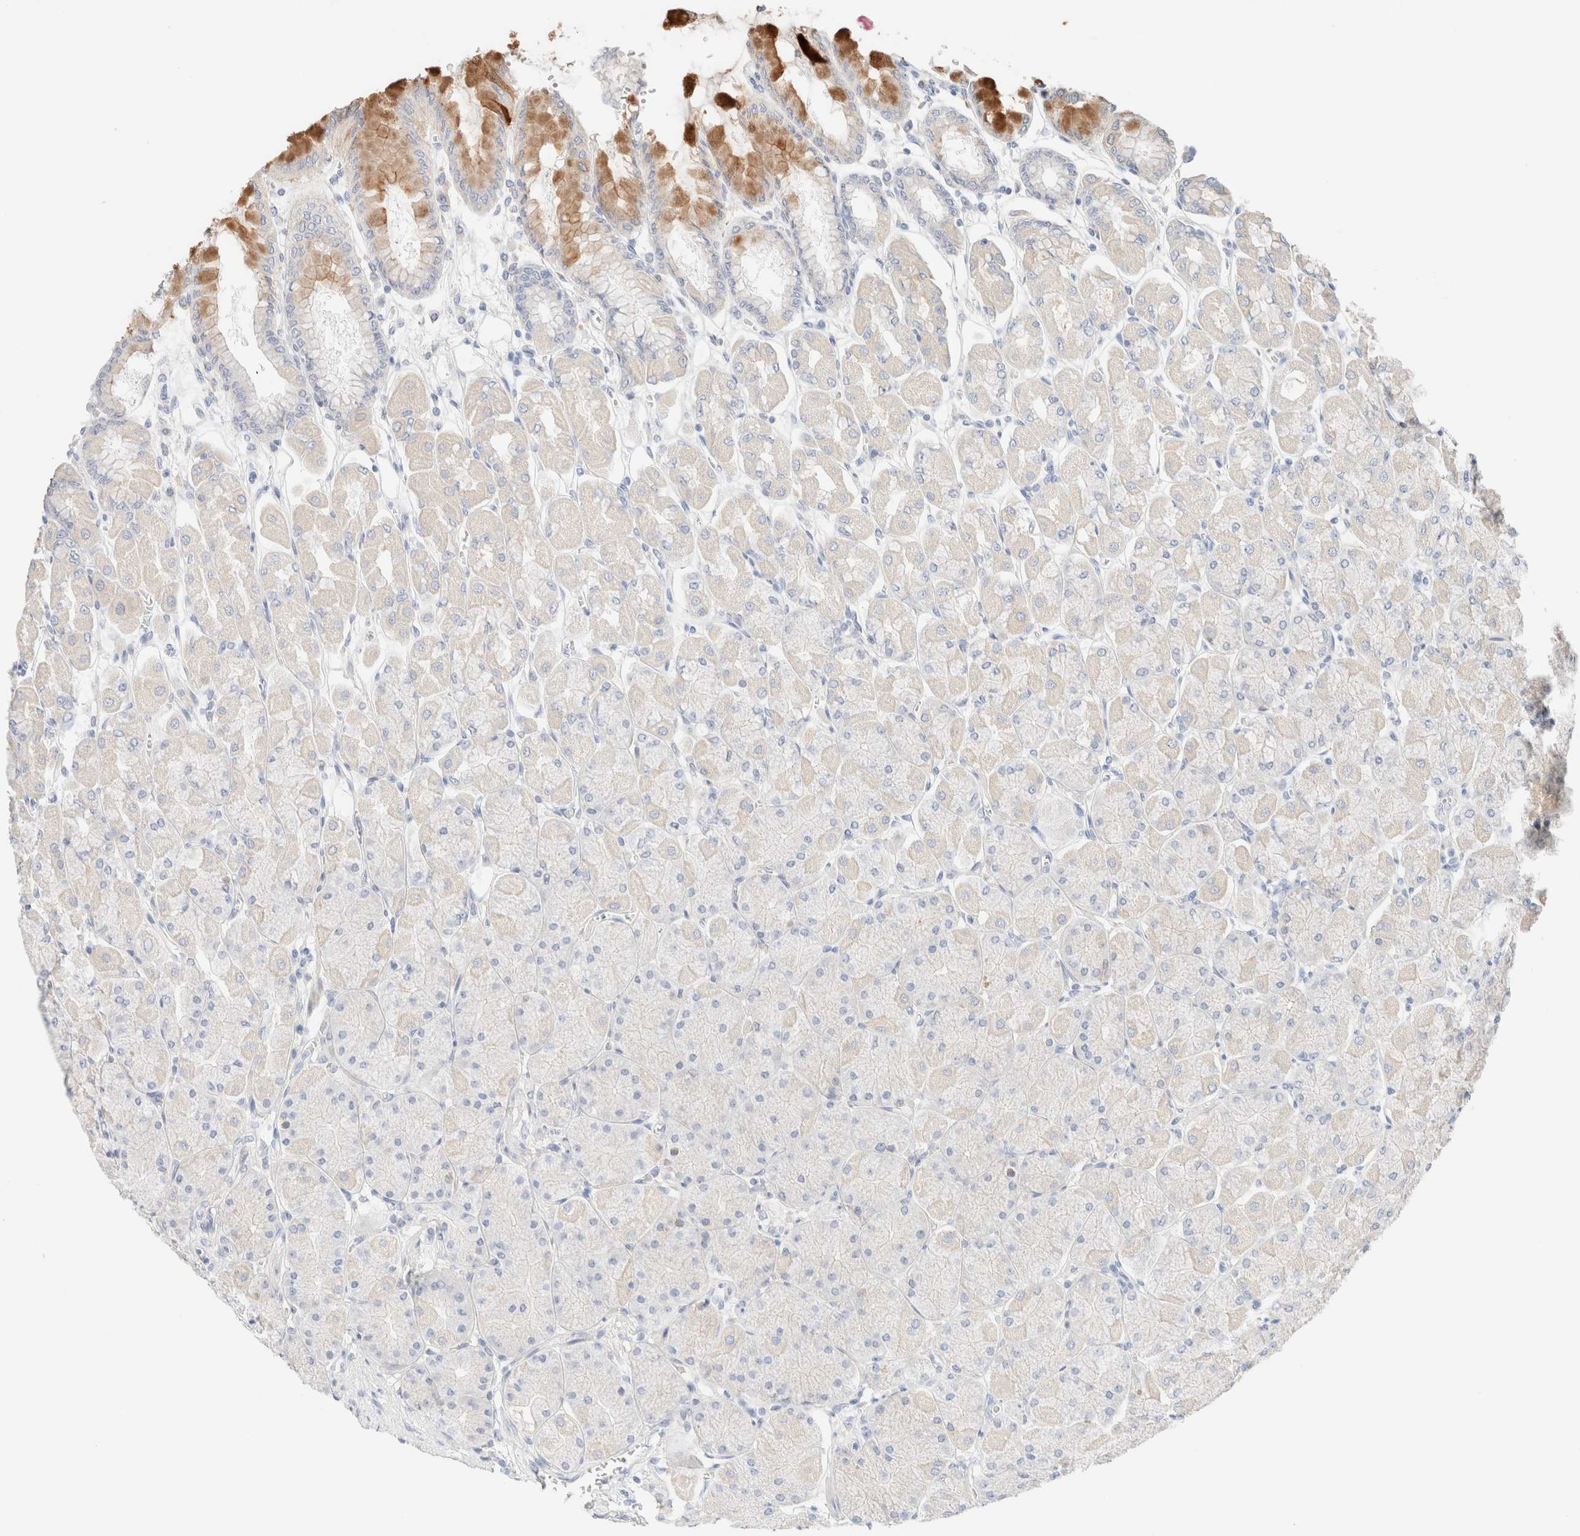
{"staining": {"intensity": "moderate", "quantity": "<25%", "location": "cytoplasmic/membranous"}, "tissue": "stomach", "cell_type": "Glandular cells", "image_type": "normal", "snomed": [{"axis": "morphology", "description": "Normal tissue, NOS"}, {"axis": "topography", "description": "Stomach, upper"}], "caption": "A photomicrograph of stomach stained for a protein shows moderate cytoplasmic/membranous brown staining in glandular cells. Ihc stains the protein of interest in brown and the nuclei are stained blue.", "gene": "SARM1", "patient": {"sex": "female", "age": 56}}